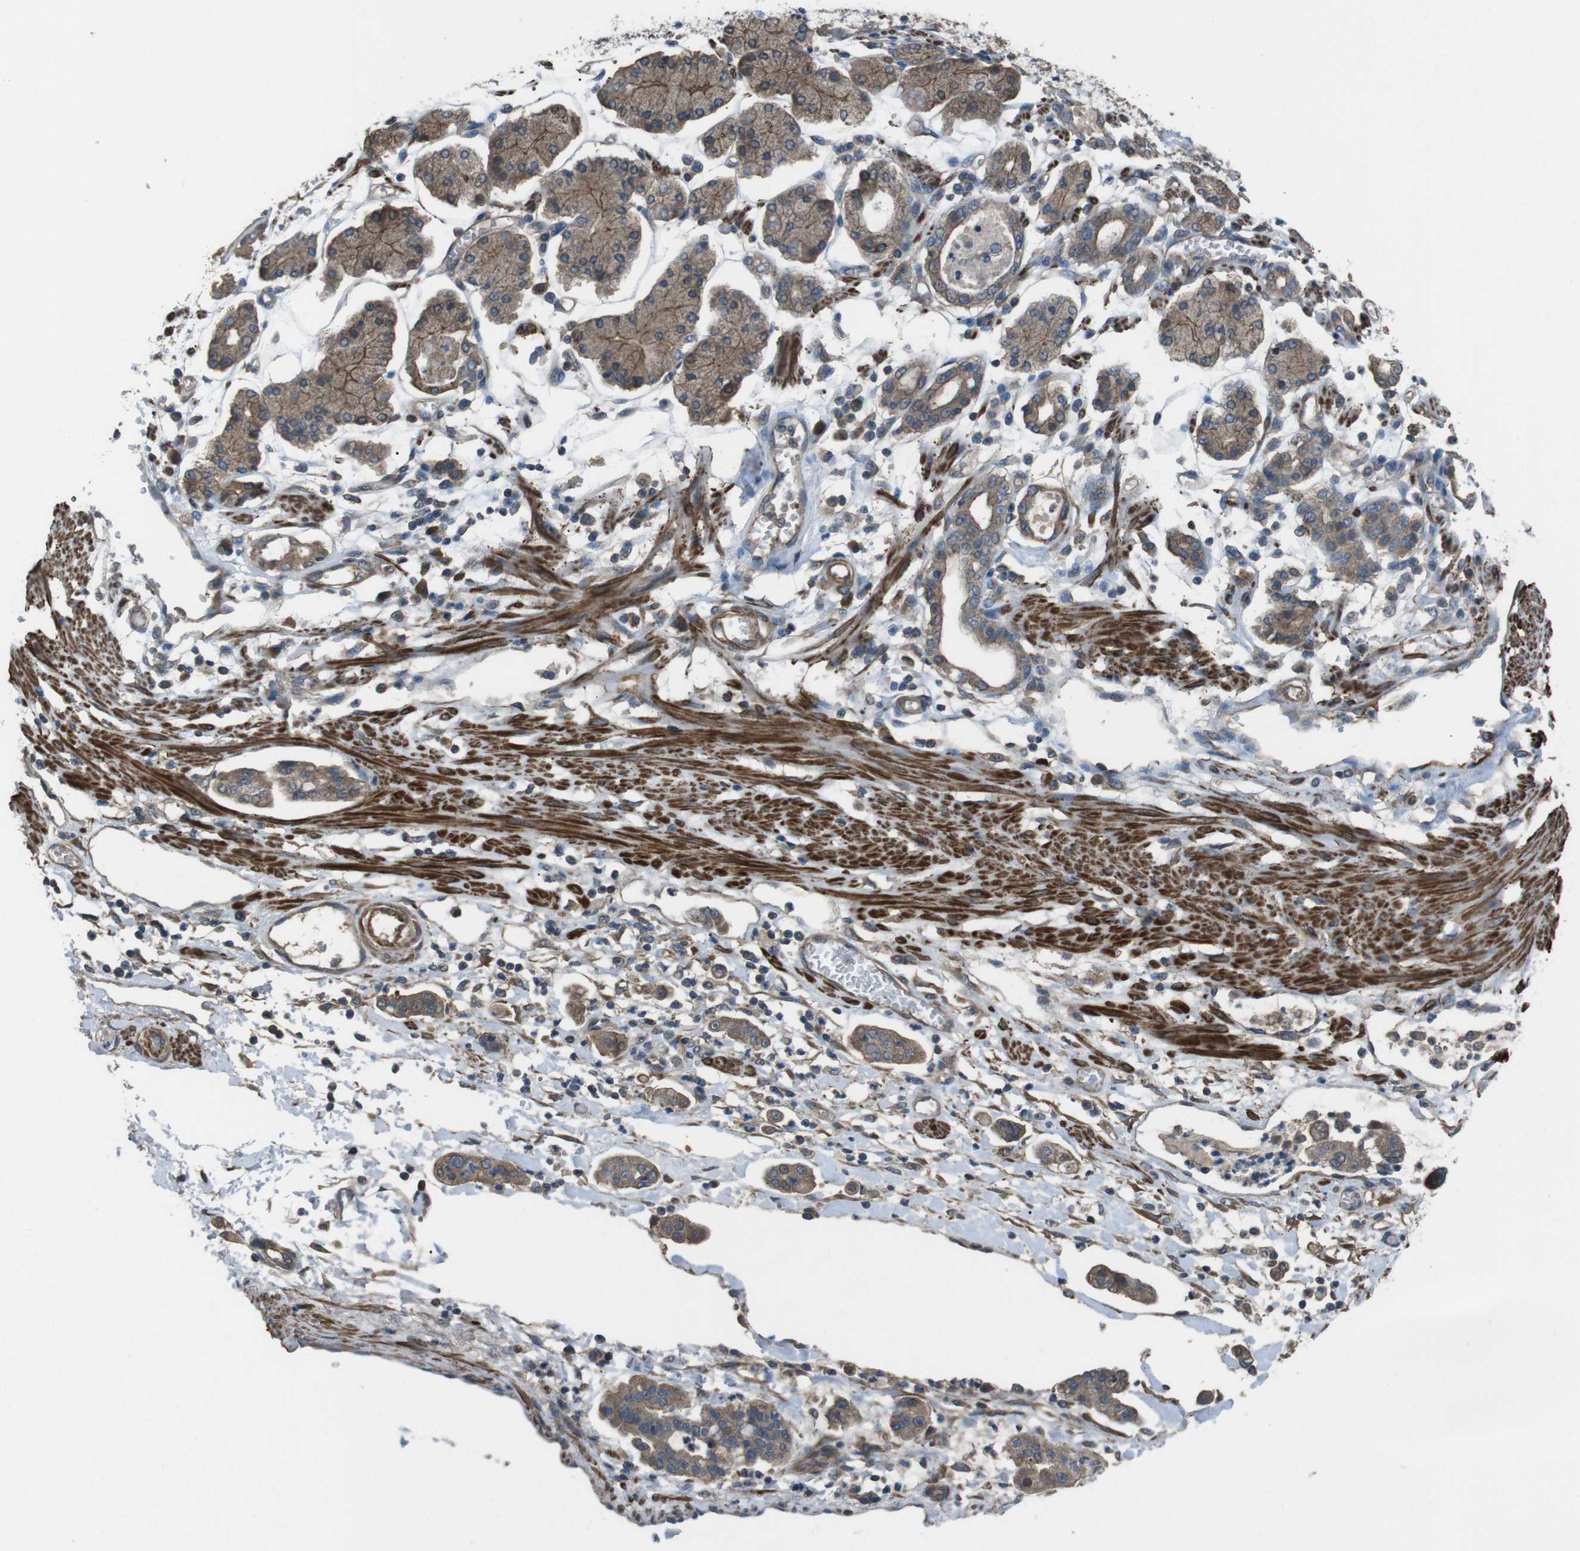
{"staining": {"intensity": "moderate", "quantity": ">75%", "location": "cytoplasmic/membranous"}, "tissue": "stomach cancer", "cell_type": "Tumor cells", "image_type": "cancer", "snomed": [{"axis": "morphology", "description": "Adenocarcinoma, NOS"}, {"axis": "topography", "description": "Stomach"}], "caption": "A photomicrograph of human stomach cancer stained for a protein shows moderate cytoplasmic/membranous brown staining in tumor cells.", "gene": "FUT2", "patient": {"sex": "male", "age": 76}}